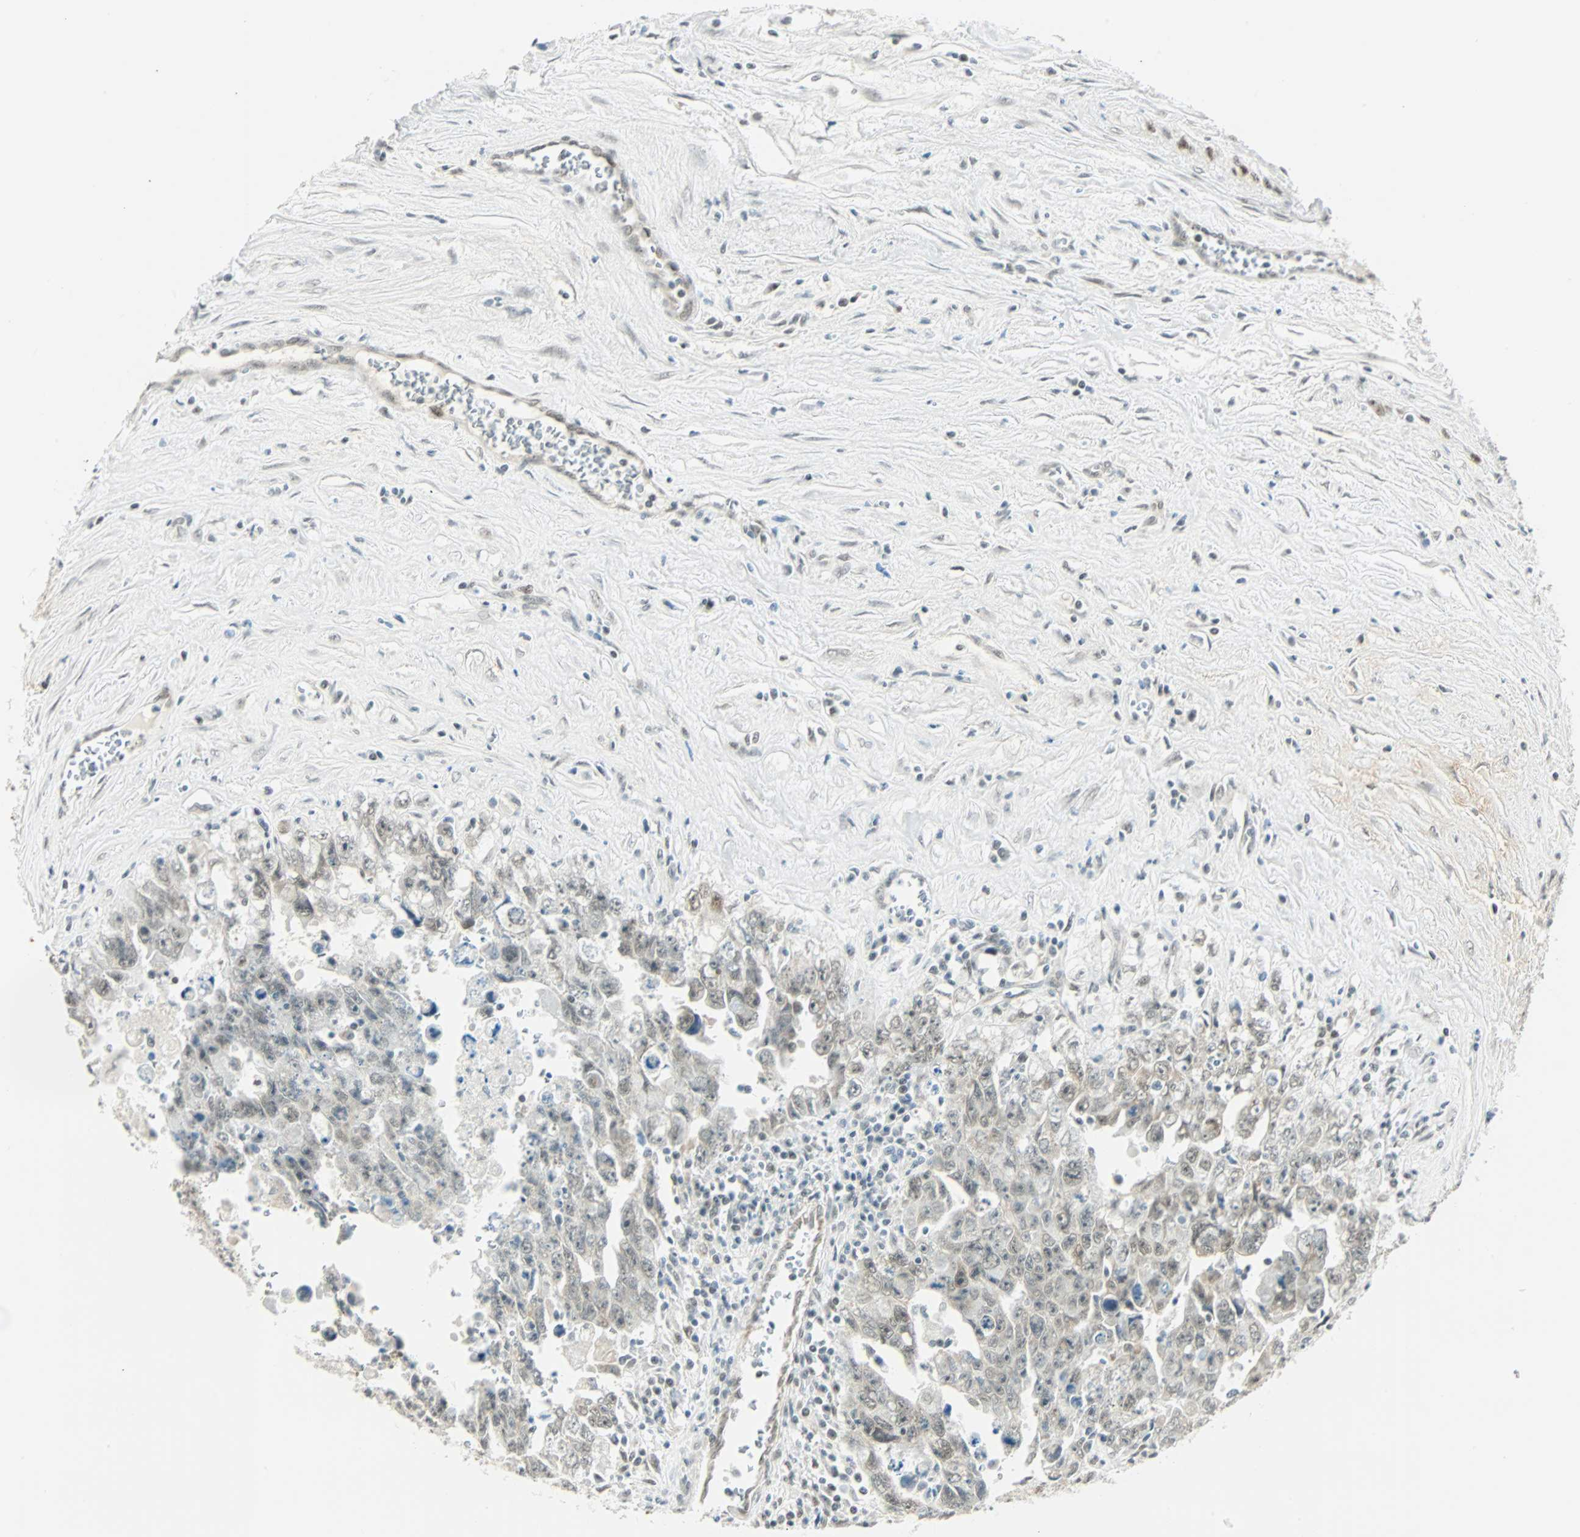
{"staining": {"intensity": "negative", "quantity": "none", "location": "none"}, "tissue": "testis cancer", "cell_type": "Tumor cells", "image_type": "cancer", "snomed": [{"axis": "morphology", "description": "Carcinoma, Embryonal, NOS"}, {"axis": "topography", "description": "Testis"}], "caption": "This is a photomicrograph of immunohistochemistry (IHC) staining of testis cancer, which shows no staining in tumor cells.", "gene": "NELFE", "patient": {"sex": "male", "age": 28}}